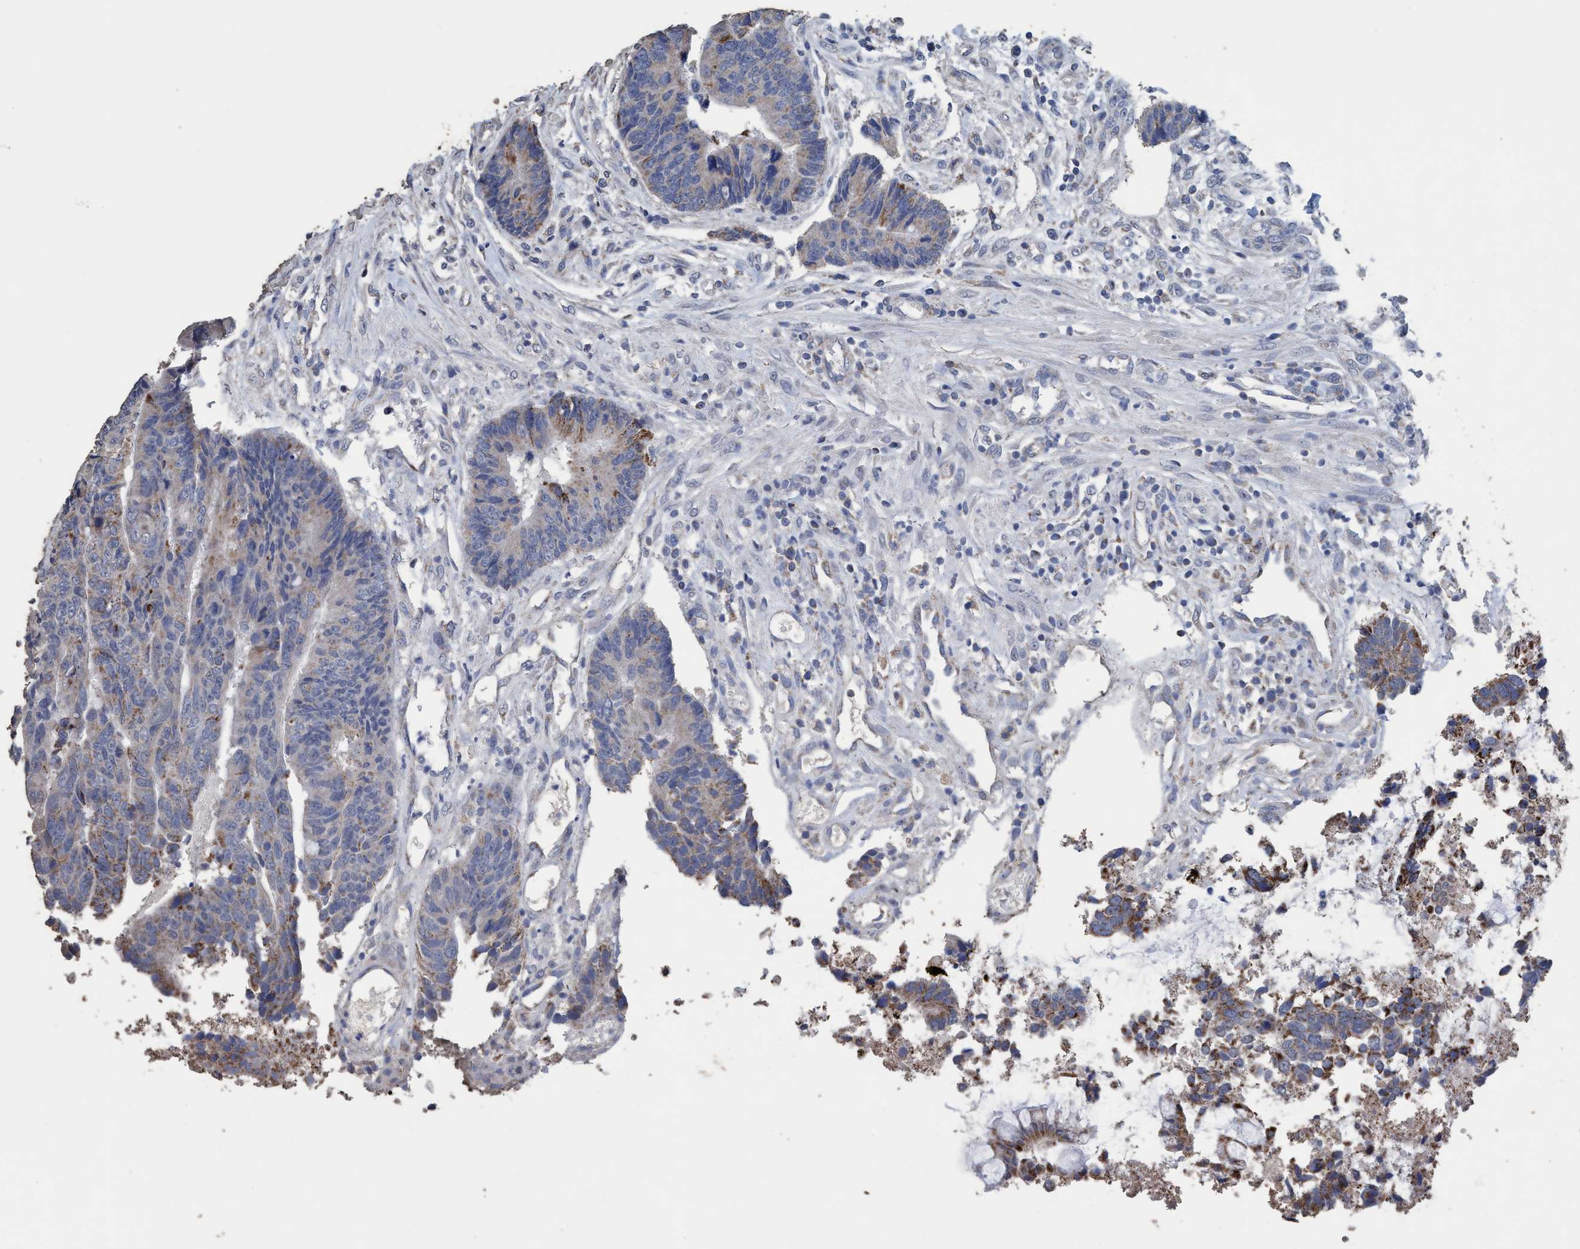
{"staining": {"intensity": "weak", "quantity": "25%-75%", "location": "cytoplasmic/membranous"}, "tissue": "colorectal cancer", "cell_type": "Tumor cells", "image_type": "cancer", "snomed": [{"axis": "morphology", "description": "Adenocarcinoma, NOS"}, {"axis": "topography", "description": "Rectum"}], "caption": "Approximately 25%-75% of tumor cells in human adenocarcinoma (colorectal) reveal weak cytoplasmic/membranous protein staining as visualized by brown immunohistochemical staining.", "gene": "RSAD1", "patient": {"sex": "male", "age": 84}}